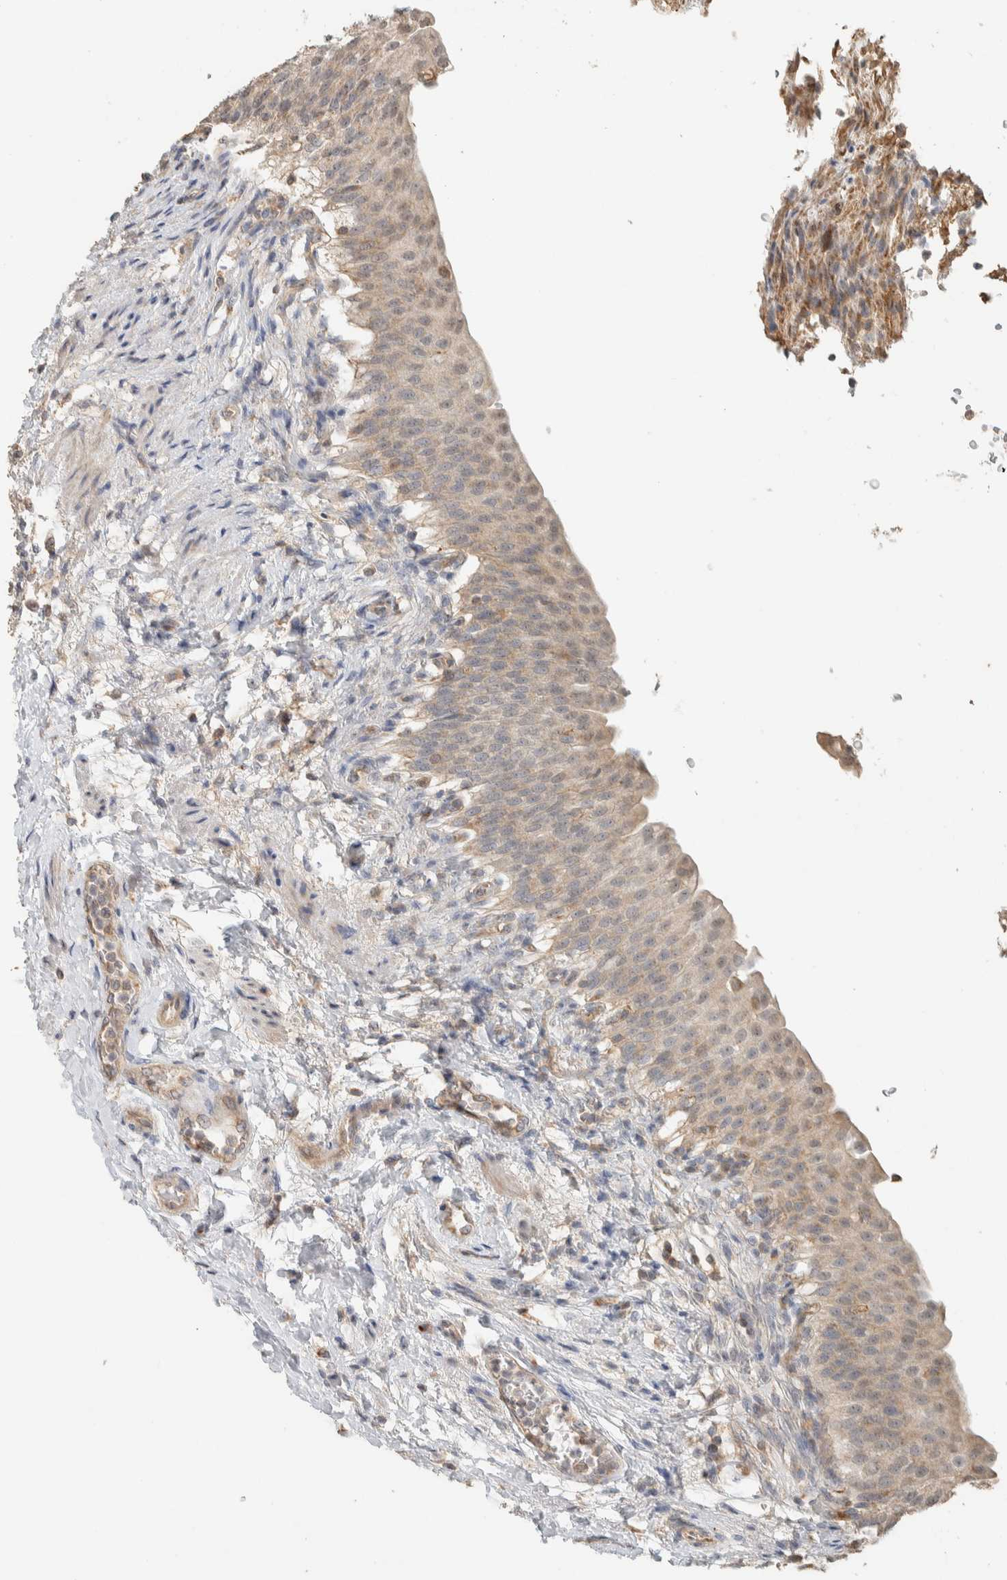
{"staining": {"intensity": "weak", "quantity": "25%-75%", "location": "cytoplasmic/membranous"}, "tissue": "urinary bladder", "cell_type": "Urothelial cells", "image_type": "normal", "snomed": [{"axis": "morphology", "description": "Normal tissue, NOS"}, {"axis": "topography", "description": "Urinary bladder"}], "caption": "This image reveals immunohistochemistry staining of normal urinary bladder, with low weak cytoplasmic/membranous positivity in approximately 25%-75% of urothelial cells.", "gene": "PDE7B", "patient": {"sex": "female", "age": 60}}